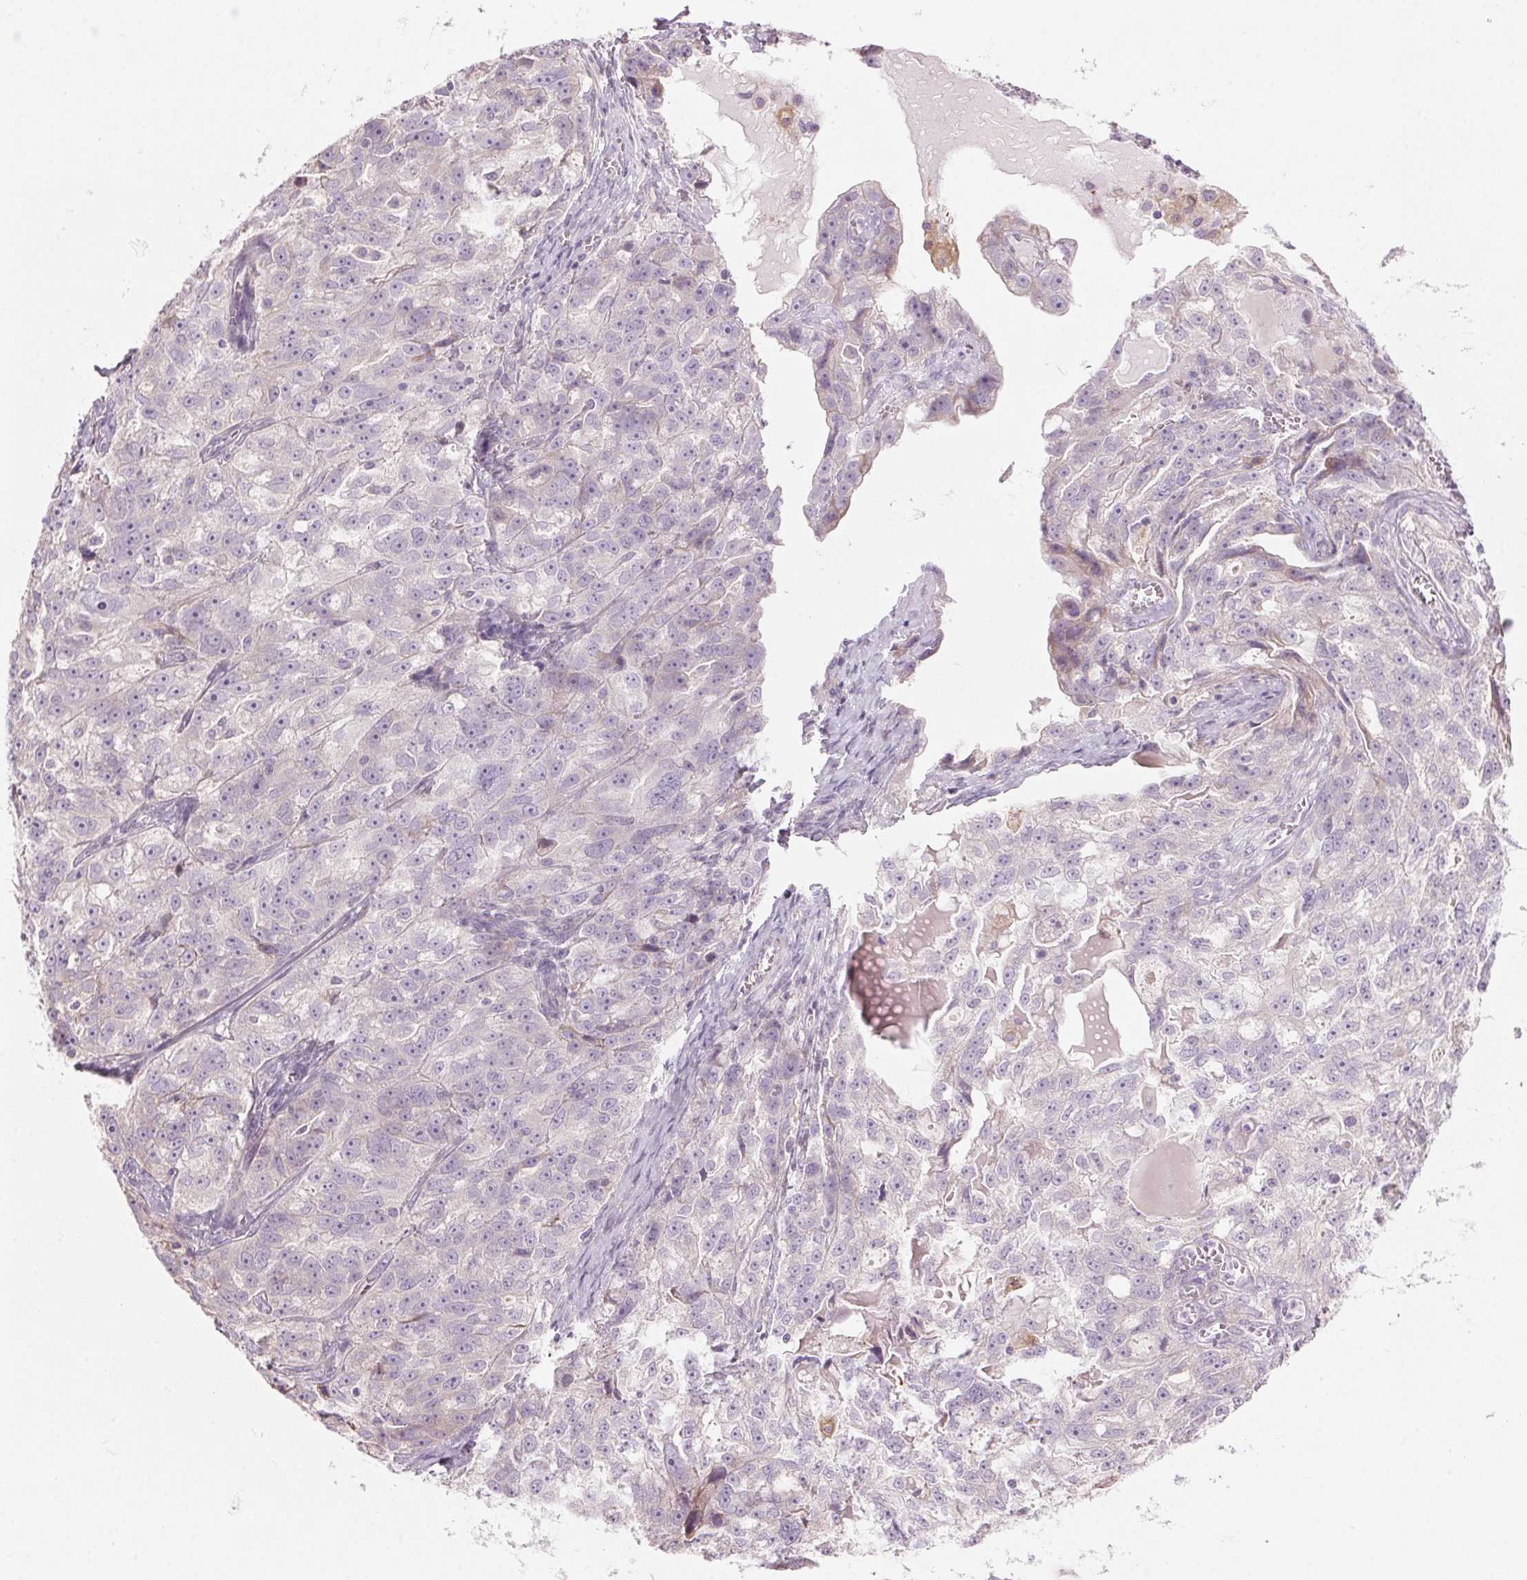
{"staining": {"intensity": "negative", "quantity": "none", "location": "none"}, "tissue": "ovarian cancer", "cell_type": "Tumor cells", "image_type": "cancer", "snomed": [{"axis": "morphology", "description": "Cystadenocarcinoma, serous, NOS"}, {"axis": "topography", "description": "Ovary"}], "caption": "The image shows no significant expression in tumor cells of ovarian cancer (serous cystadenocarcinoma).", "gene": "GNMT", "patient": {"sex": "female", "age": 51}}